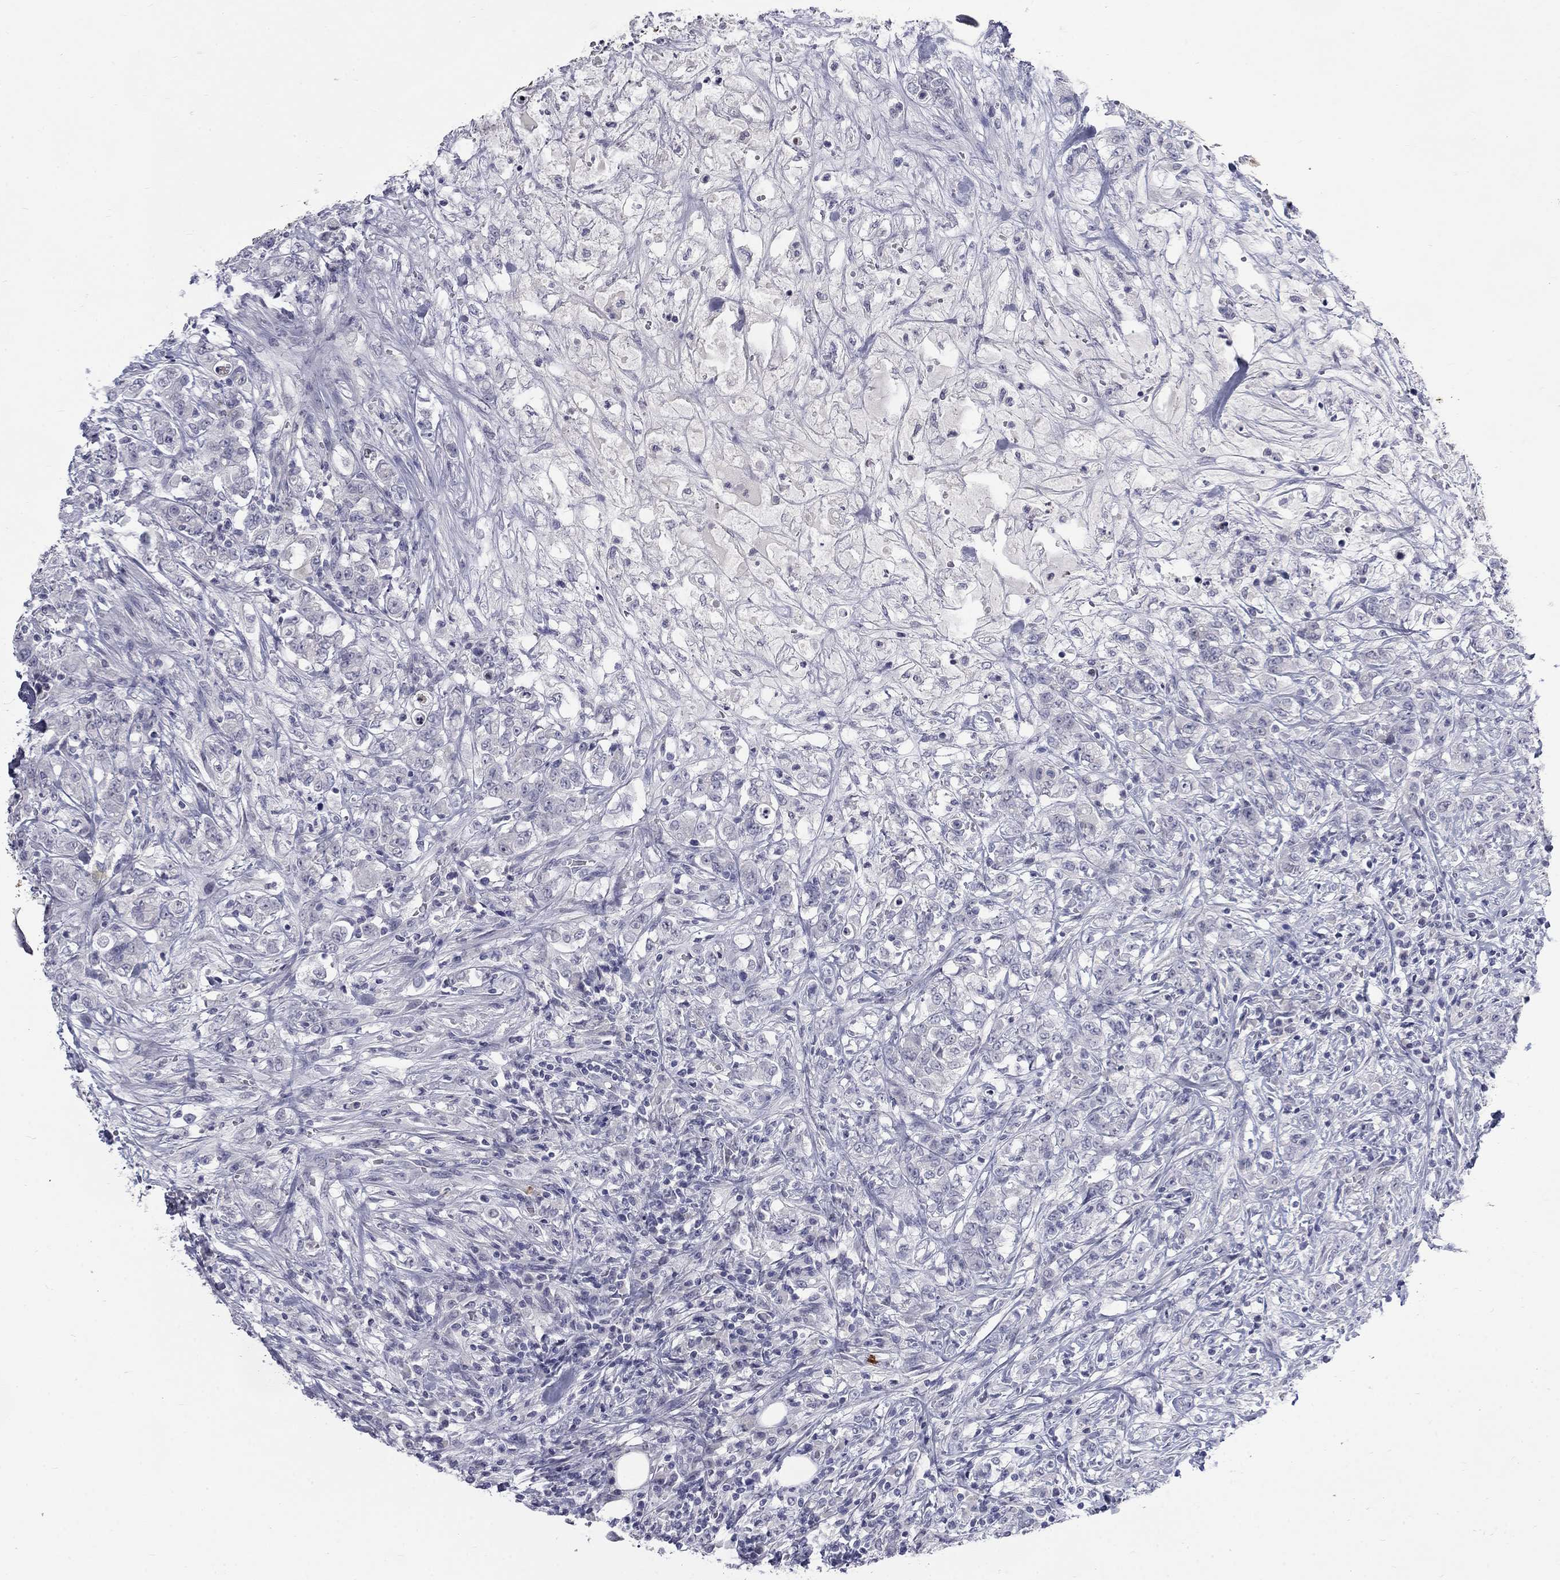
{"staining": {"intensity": "negative", "quantity": "none", "location": "none"}, "tissue": "colorectal cancer", "cell_type": "Tumor cells", "image_type": "cancer", "snomed": [{"axis": "morphology", "description": "Adenocarcinoma, NOS"}, {"axis": "topography", "description": "Colon"}], "caption": "Photomicrograph shows no protein staining in tumor cells of colorectal cancer tissue.", "gene": "CTNND2", "patient": {"sex": "female", "age": 48}}